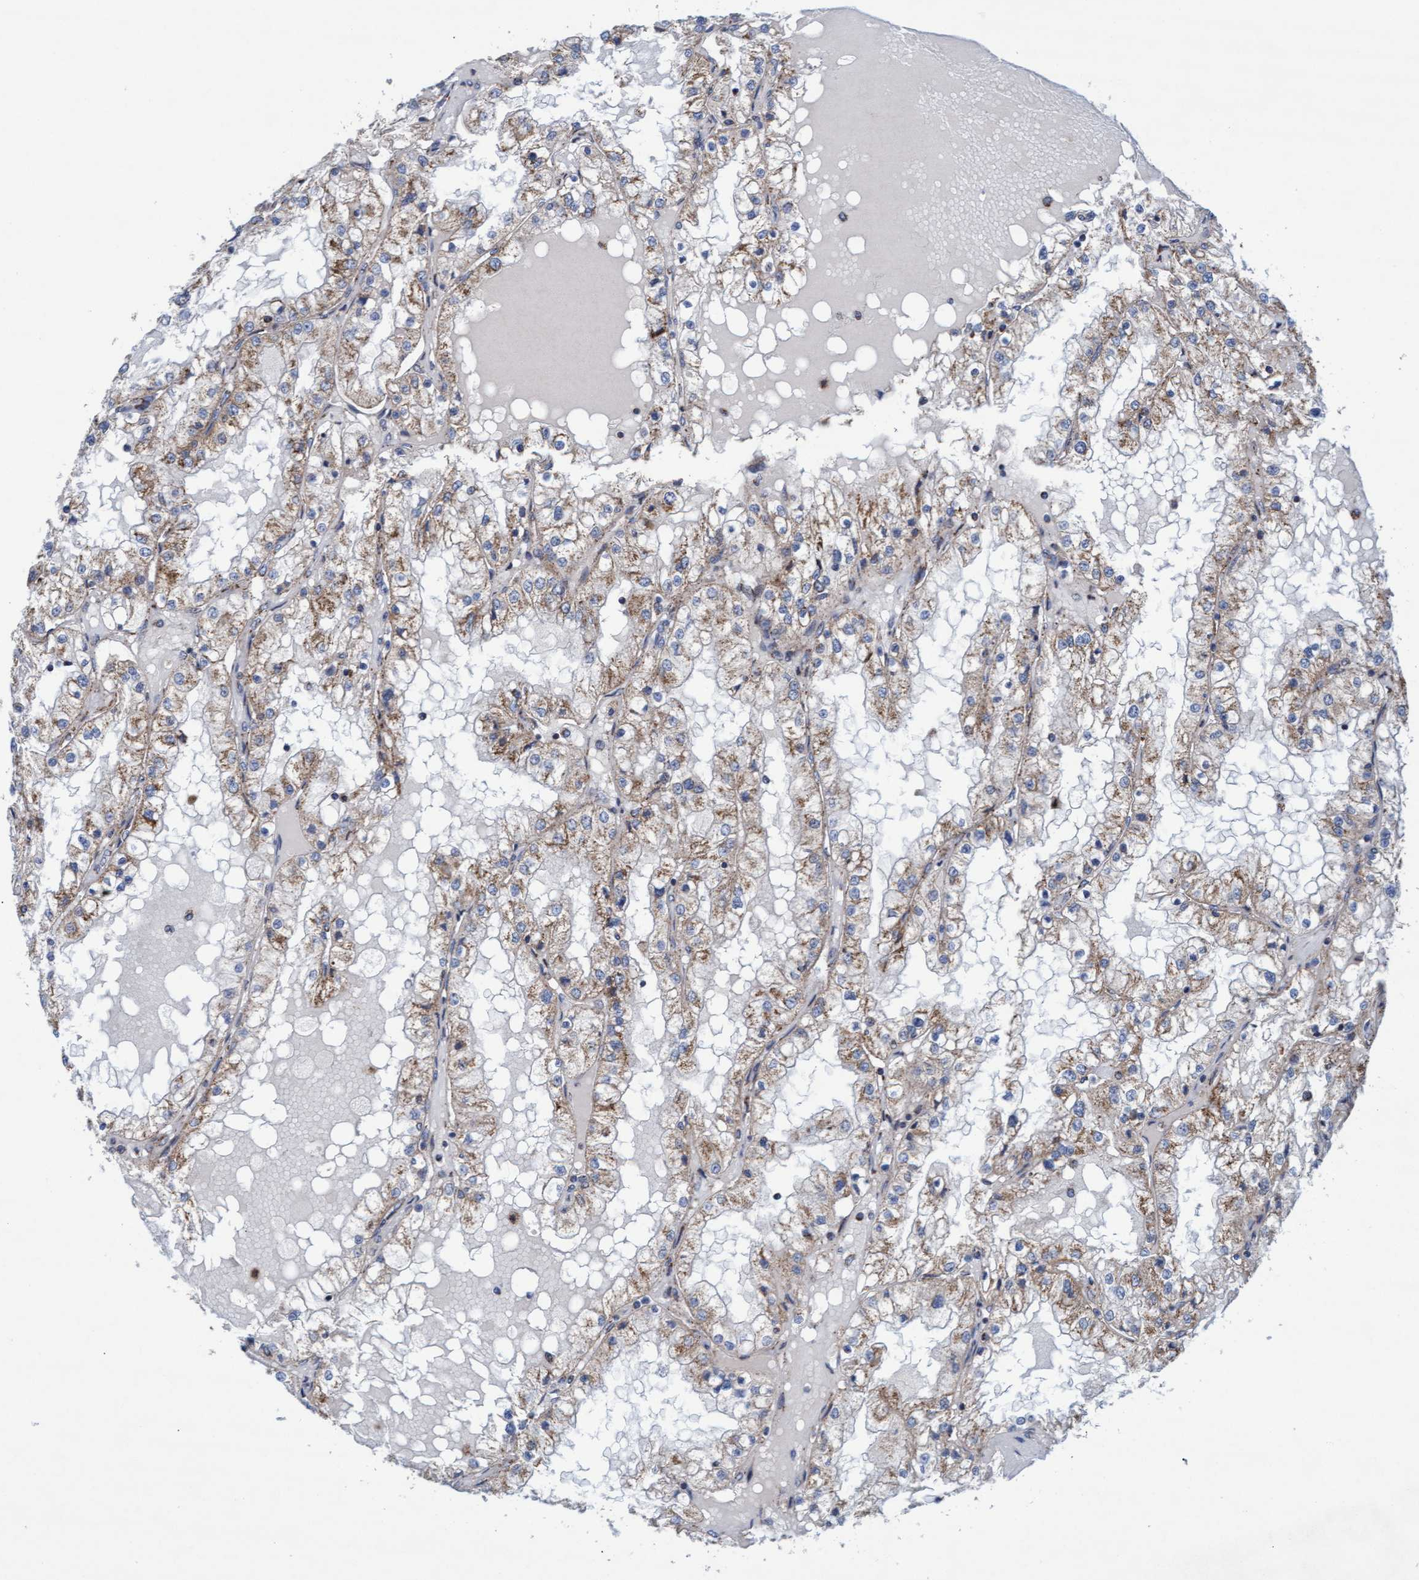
{"staining": {"intensity": "weak", "quantity": ">75%", "location": "cytoplasmic/membranous"}, "tissue": "renal cancer", "cell_type": "Tumor cells", "image_type": "cancer", "snomed": [{"axis": "morphology", "description": "Adenocarcinoma, NOS"}, {"axis": "topography", "description": "Kidney"}], "caption": "Tumor cells demonstrate low levels of weak cytoplasmic/membranous staining in approximately >75% of cells in renal cancer (adenocarcinoma).", "gene": "MRPL38", "patient": {"sex": "male", "age": 68}}